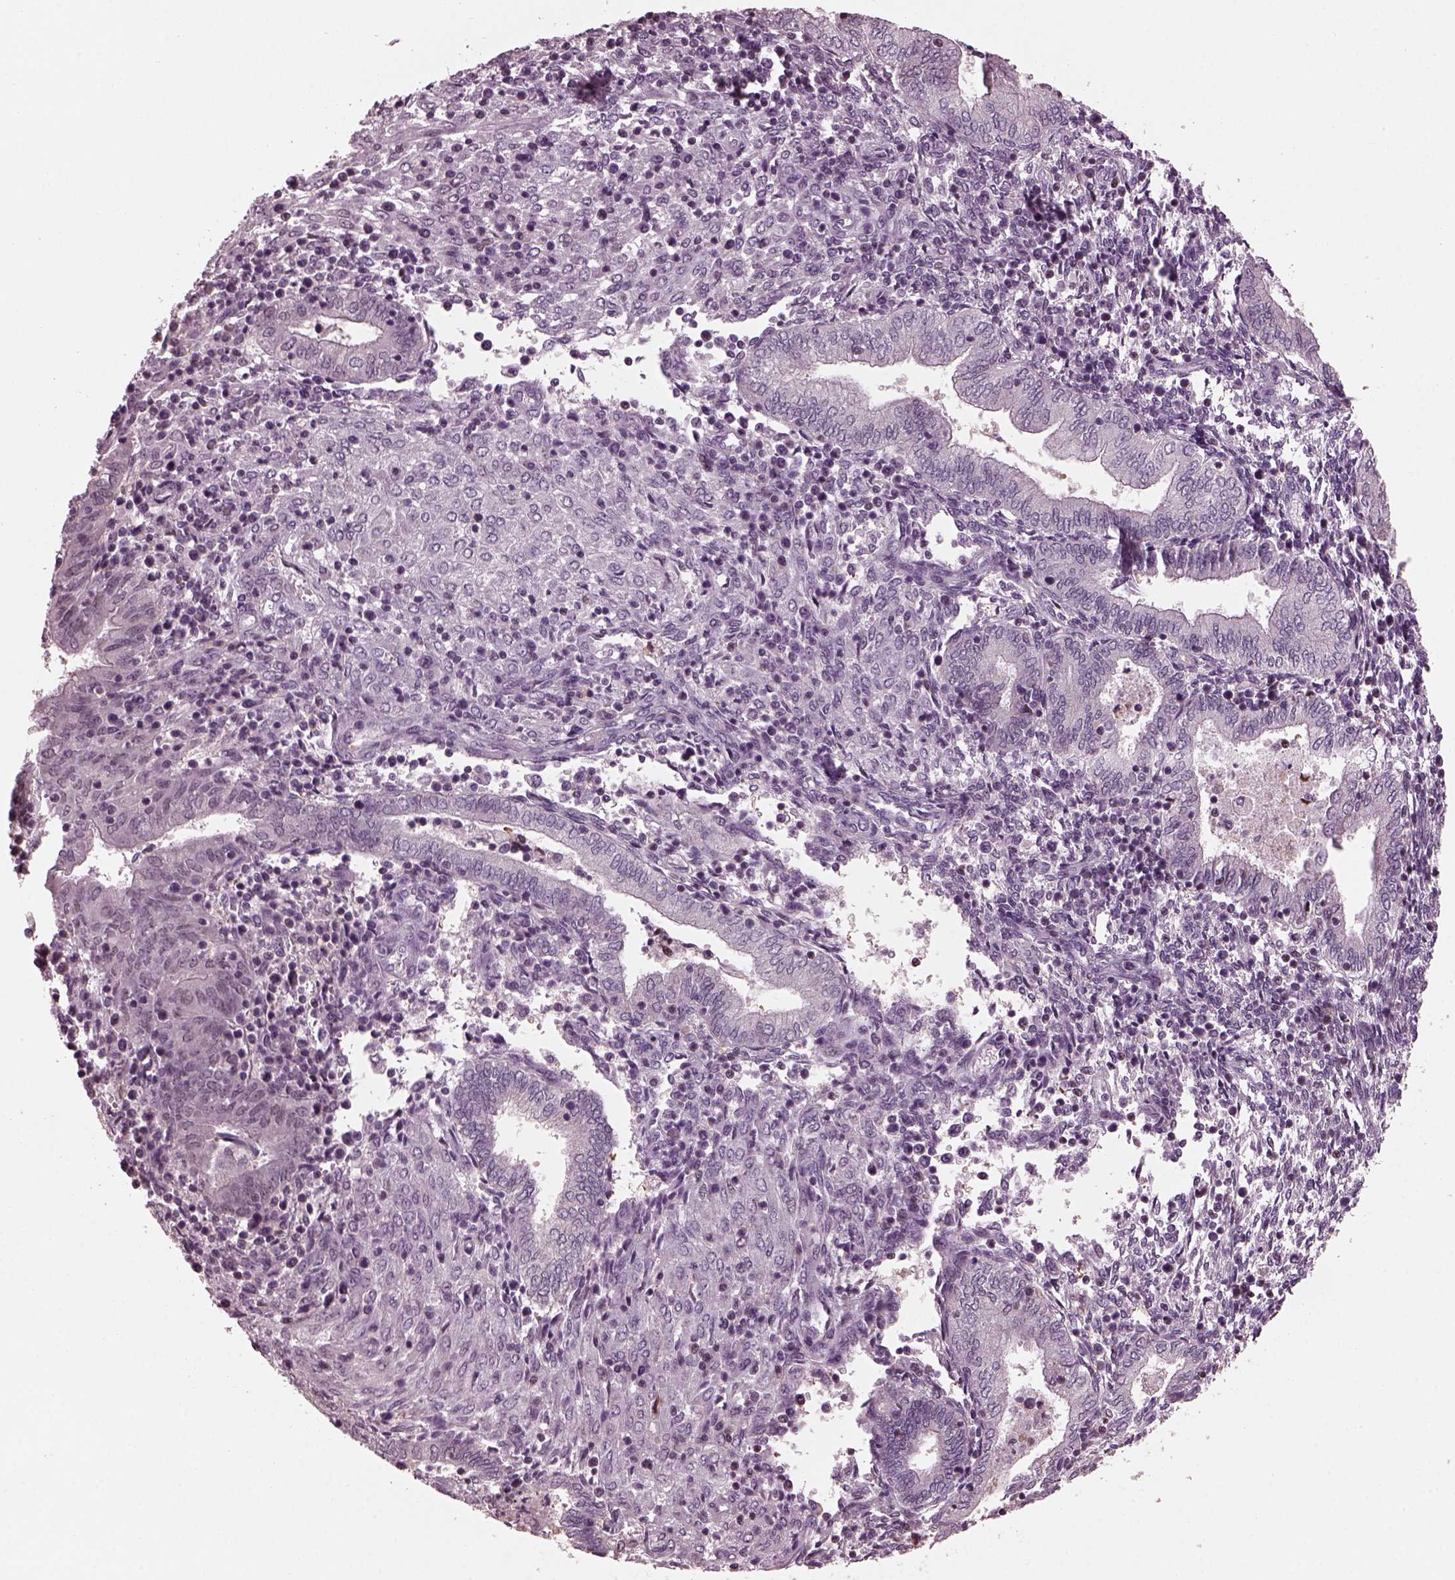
{"staining": {"intensity": "negative", "quantity": "none", "location": "none"}, "tissue": "endometrium", "cell_type": "Cells in endometrial stroma", "image_type": "normal", "snomed": [{"axis": "morphology", "description": "Normal tissue, NOS"}, {"axis": "topography", "description": "Endometrium"}], "caption": "This is an immunohistochemistry (IHC) micrograph of benign endometrium. There is no positivity in cells in endometrial stroma.", "gene": "BFSP1", "patient": {"sex": "female", "age": 42}}